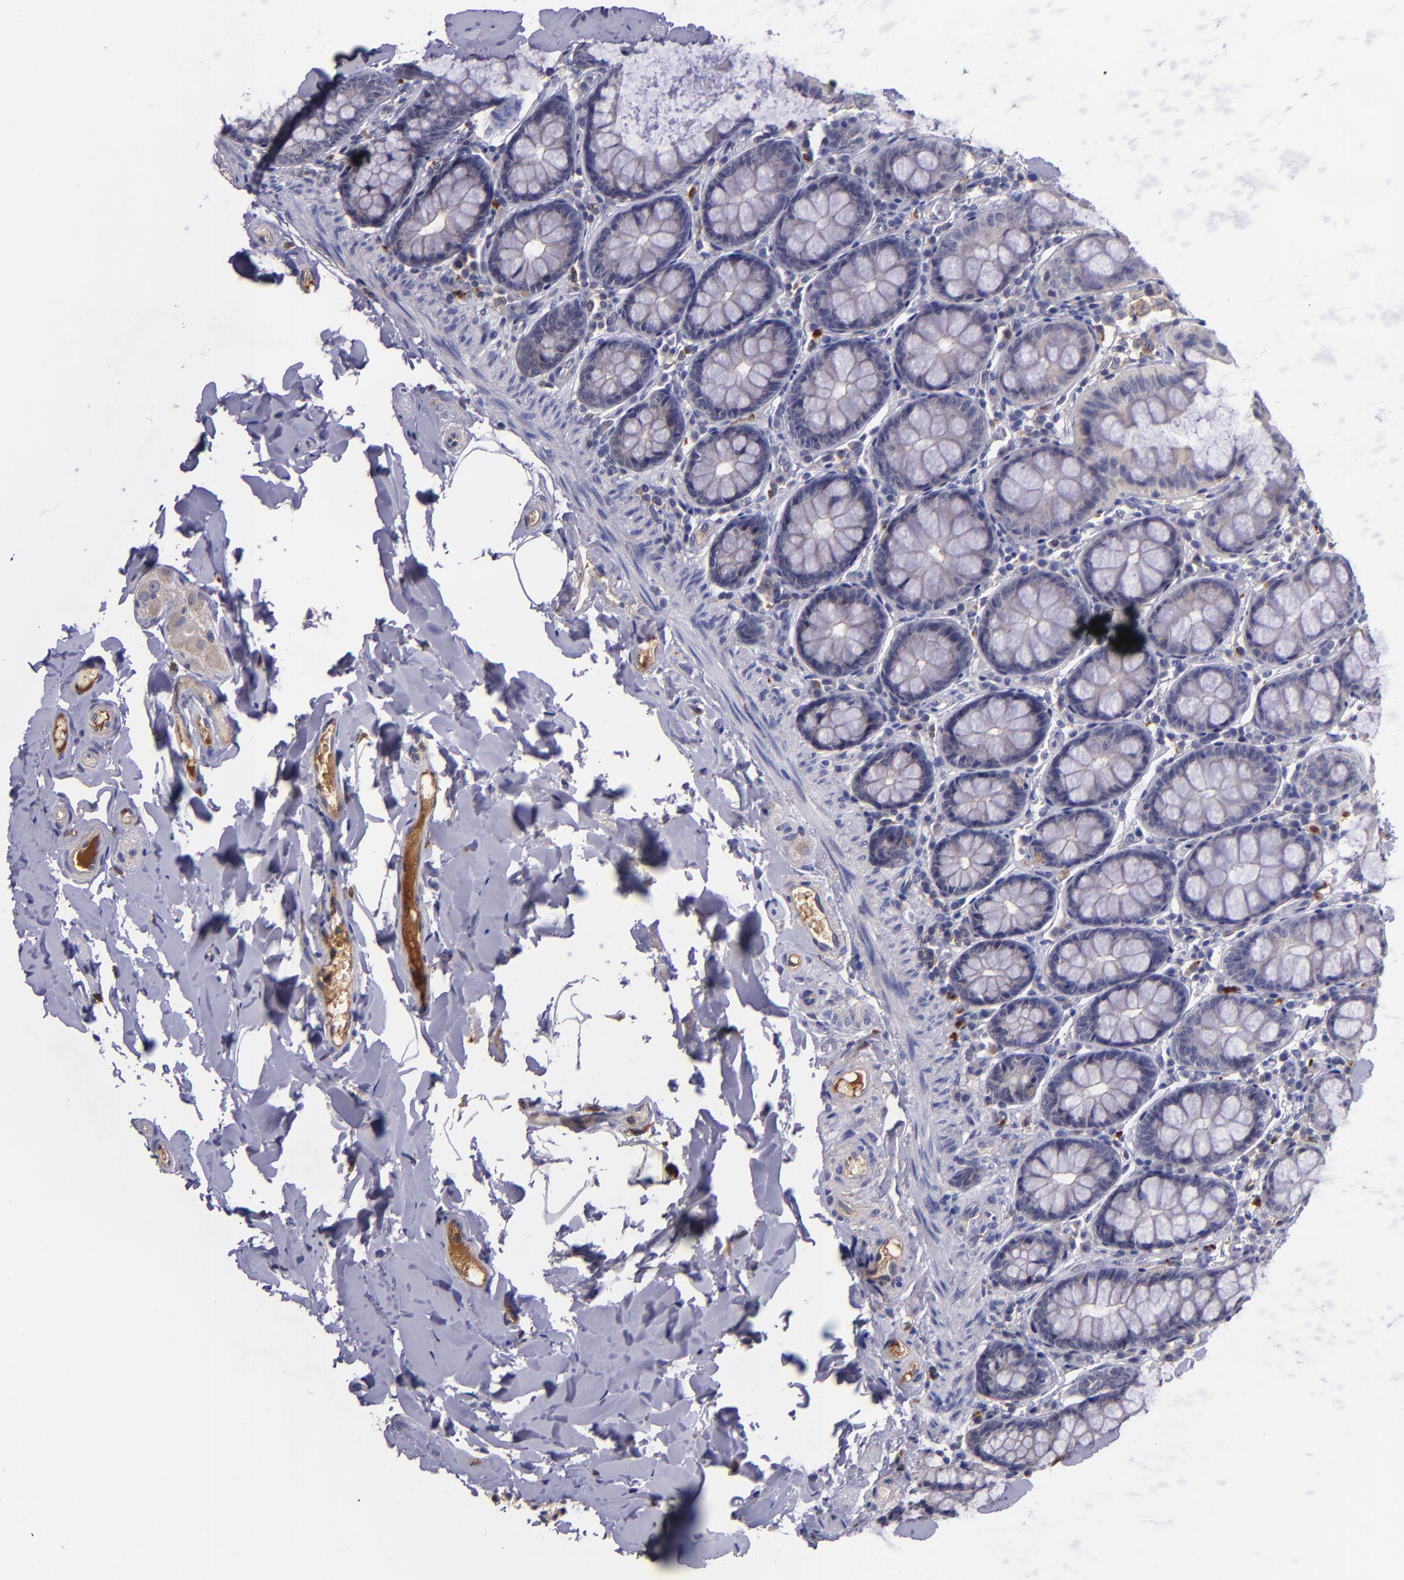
{"staining": {"intensity": "weak", "quantity": "<25%", "location": "cytoplasmic/membranous"}, "tissue": "colon", "cell_type": "Endothelial cells", "image_type": "normal", "snomed": [{"axis": "morphology", "description": "Normal tissue, NOS"}, {"axis": "topography", "description": "Colon"}], "caption": "The histopathology image reveals no significant expression in endothelial cells of colon. (DAB immunohistochemistry visualized using brightfield microscopy, high magnification).", "gene": "RBP4", "patient": {"sex": "female", "age": 61}}